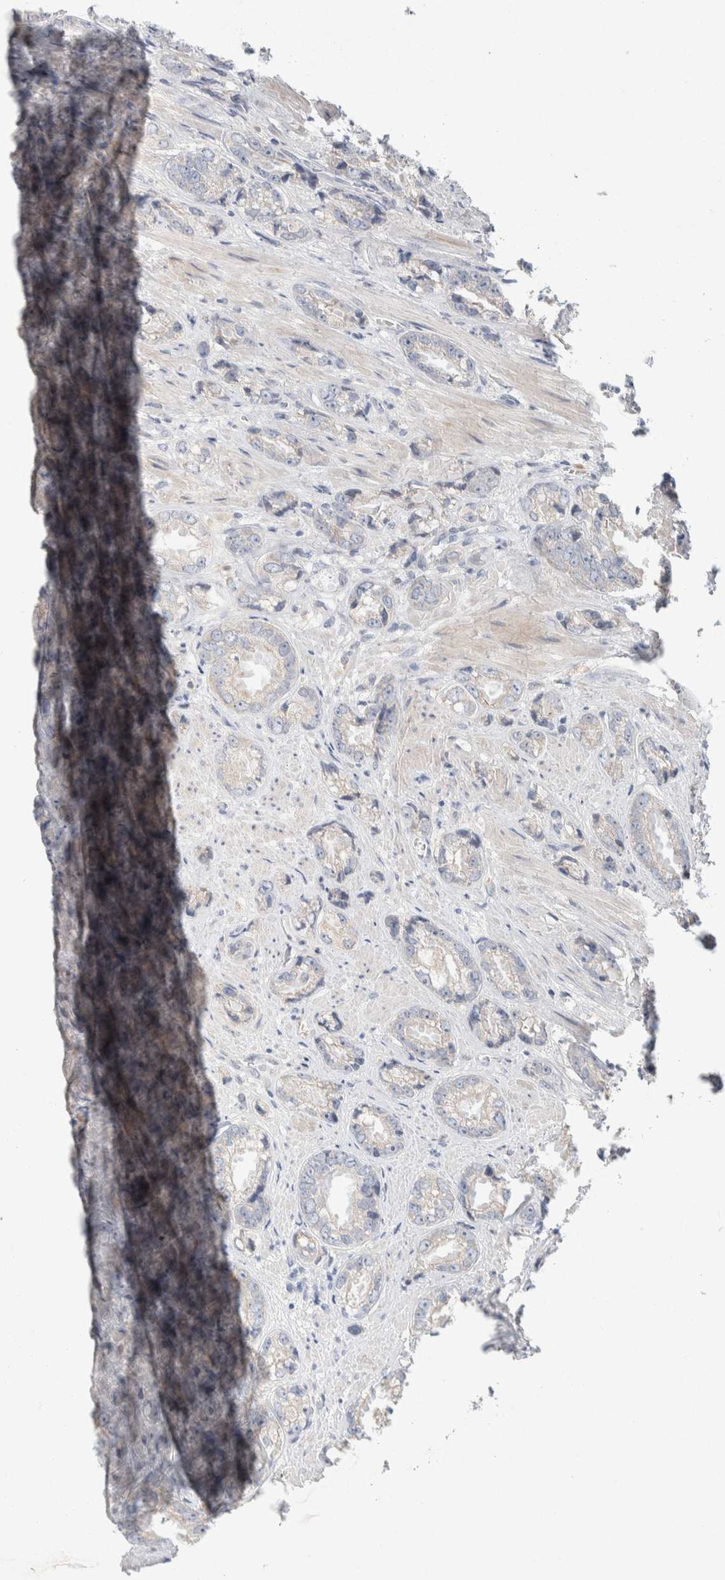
{"staining": {"intensity": "negative", "quantity": "none", "location": "none"}, "tissue": "prostate cancer", "cell_type": "Tumor cells", "image_type": "cancer", "snomed": [{"axis": "morphology", "description": "Adenocarcinoma, High grade"}, {"axis": "topography", "description": "Prostate"}], "caption": "High magnification brightfield microscopy of high-grade adenocarcinoma (prostate) stained with DAB (3,3'-diaminobenzidine) (brown) and counterstained with hematoxylin (blue): tumor cells show no significant positivity.", "gene": "CMTM4", "patient": {"sex": "male", "age": 61}}